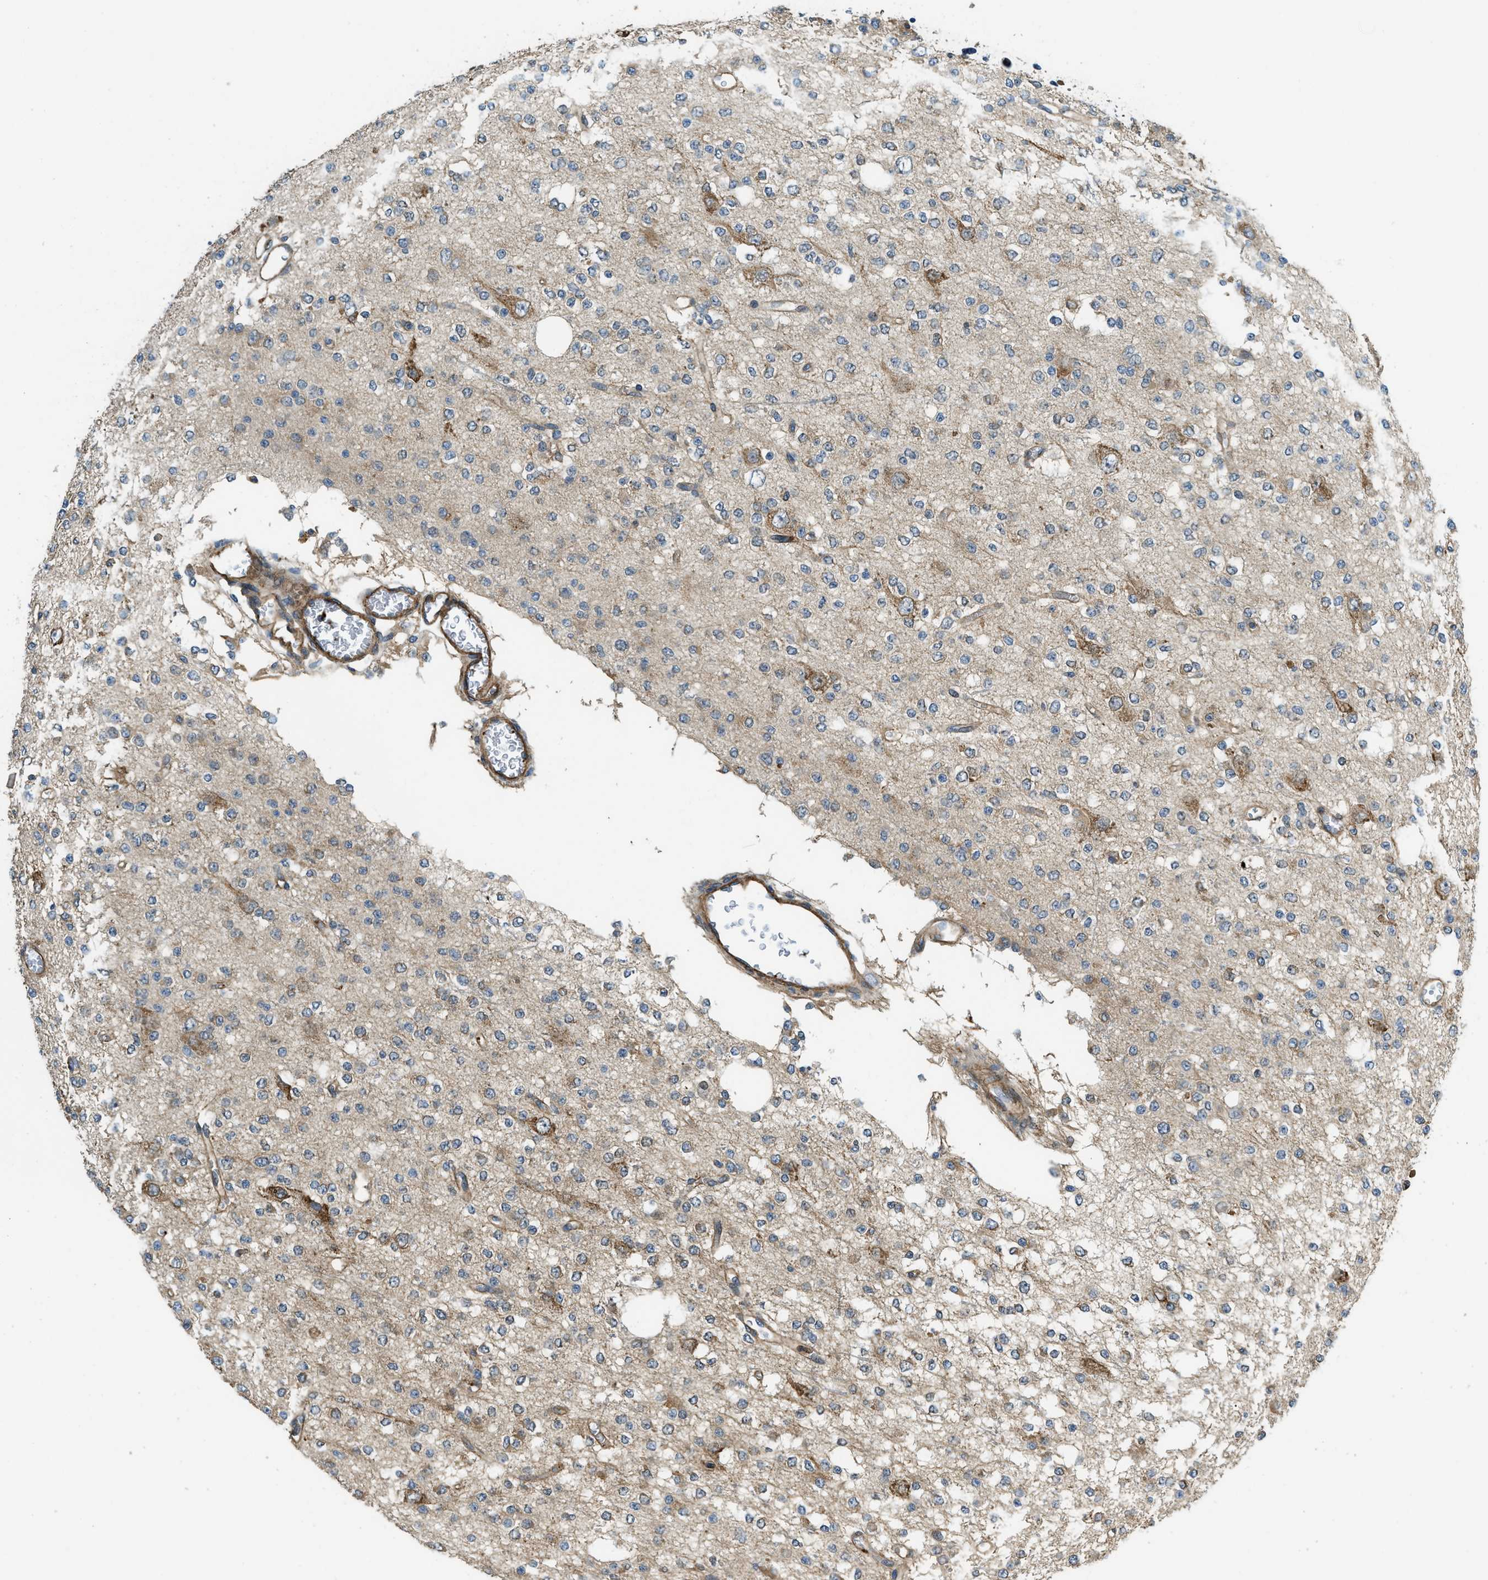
{"staining": {"intensity": "weak", "quantity": "<25%", "location": "cytoplasmic/membranous"}, "tissue": "glioma", "cell_type": "Tumor cells", "image_type": "cancer", "snomed": [{"axis": "morphology", "description": "Glioma, malignant, Low grade"}, {"axis": "topography", "description": "Brain"}], "caption": "Glioma stained for a protein using immunohistochemistry demonstrates no expression tumor cells.", "gene": "CGN", "patient": {"sex": "male", "age": 38}}